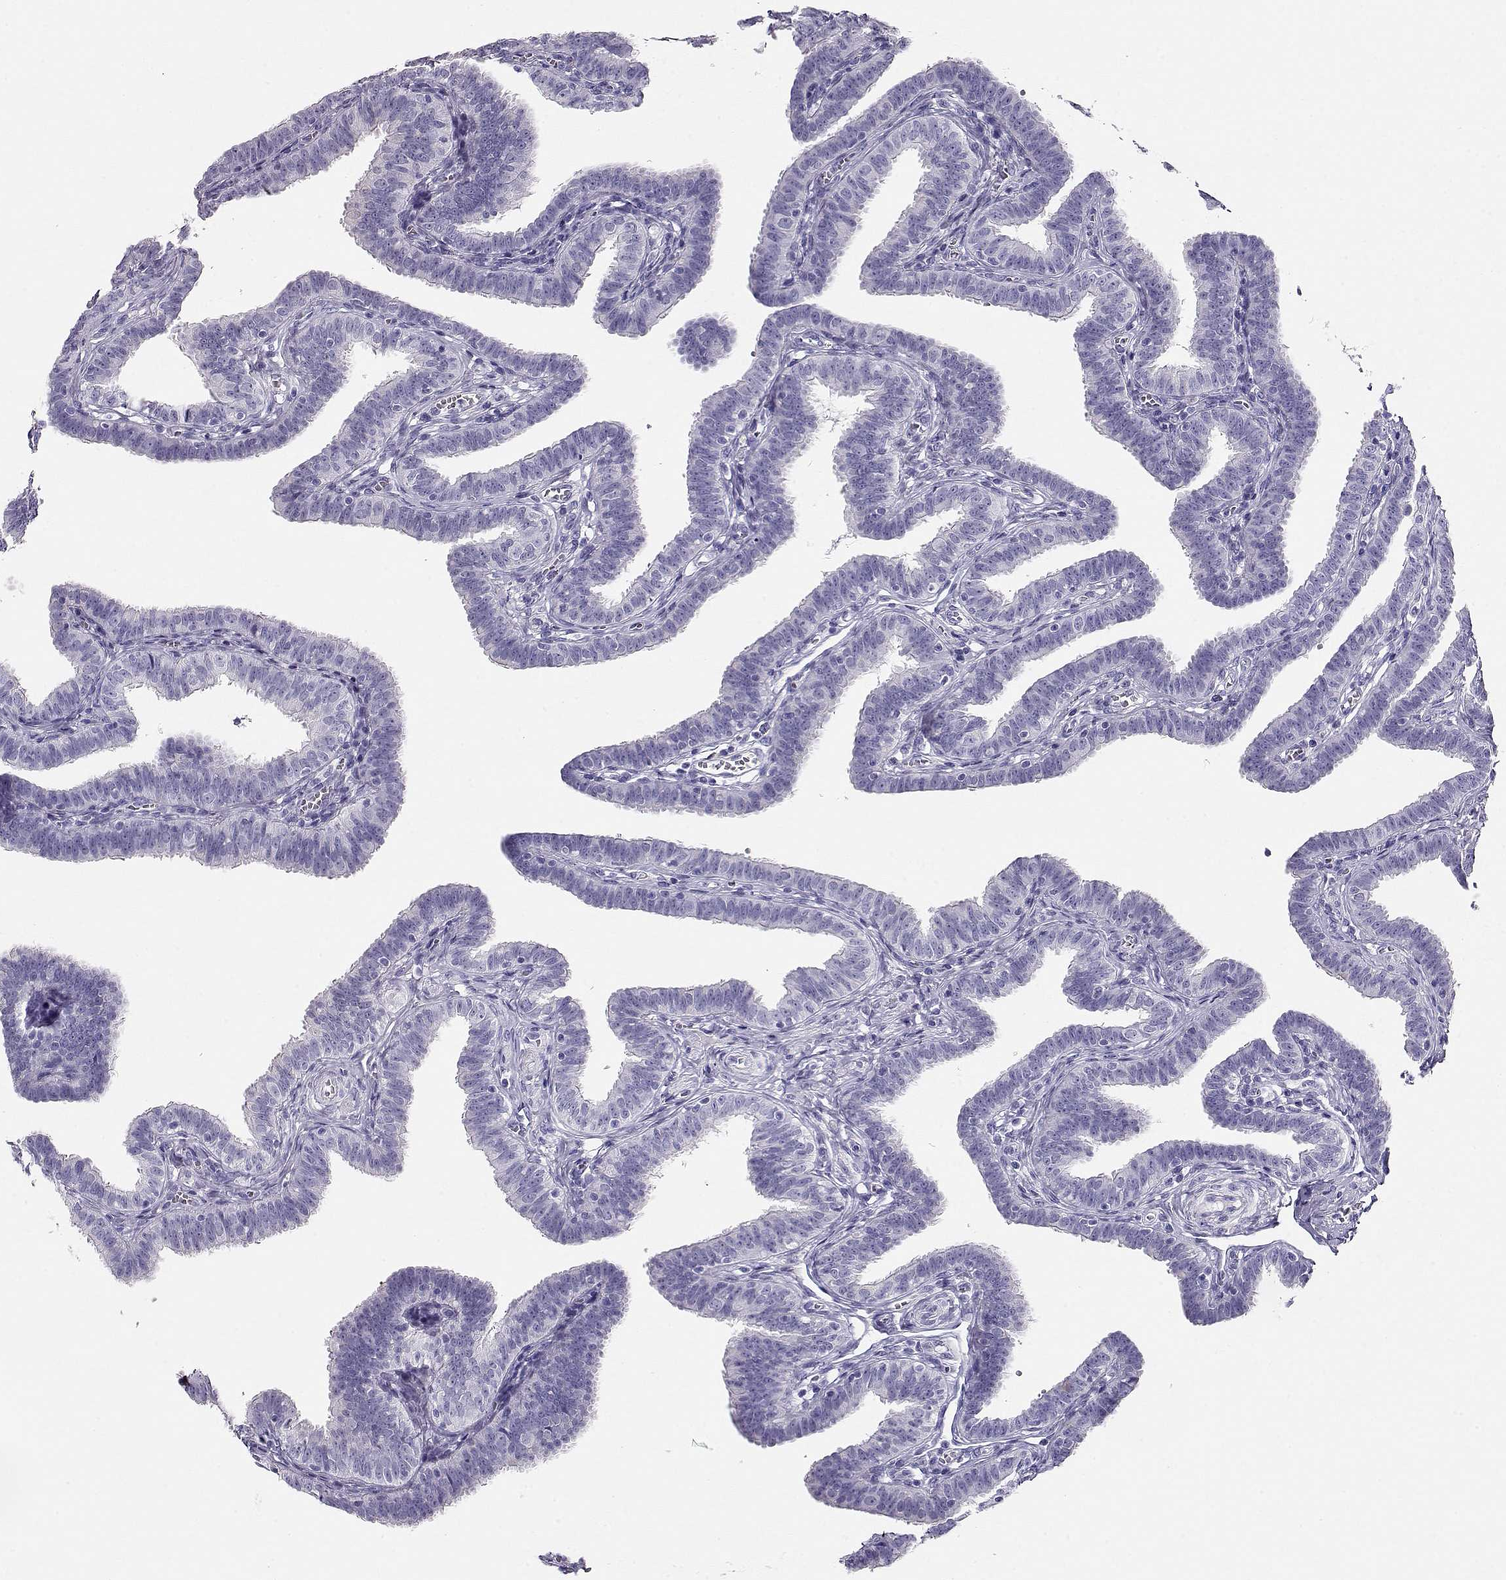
{"staining": {"intensity": "negative", "quantity": "none", "location": "none"}, "tissue": "fallopian tube", "cell_type": "Glandular cells", "image_type": "normal", "snomed": [{"axis": "morphology", "description": "Normal tissue, NOS"}, {"axis": "topography", "description": "Fallopian tube"}], "caption": "This is a histopathology image of immunohistochemistry staining of normal fallopian tube, which shows no positivity in glandular cells.", "gene": "CRX", "patient": {"sex": "female", "age": 25}}